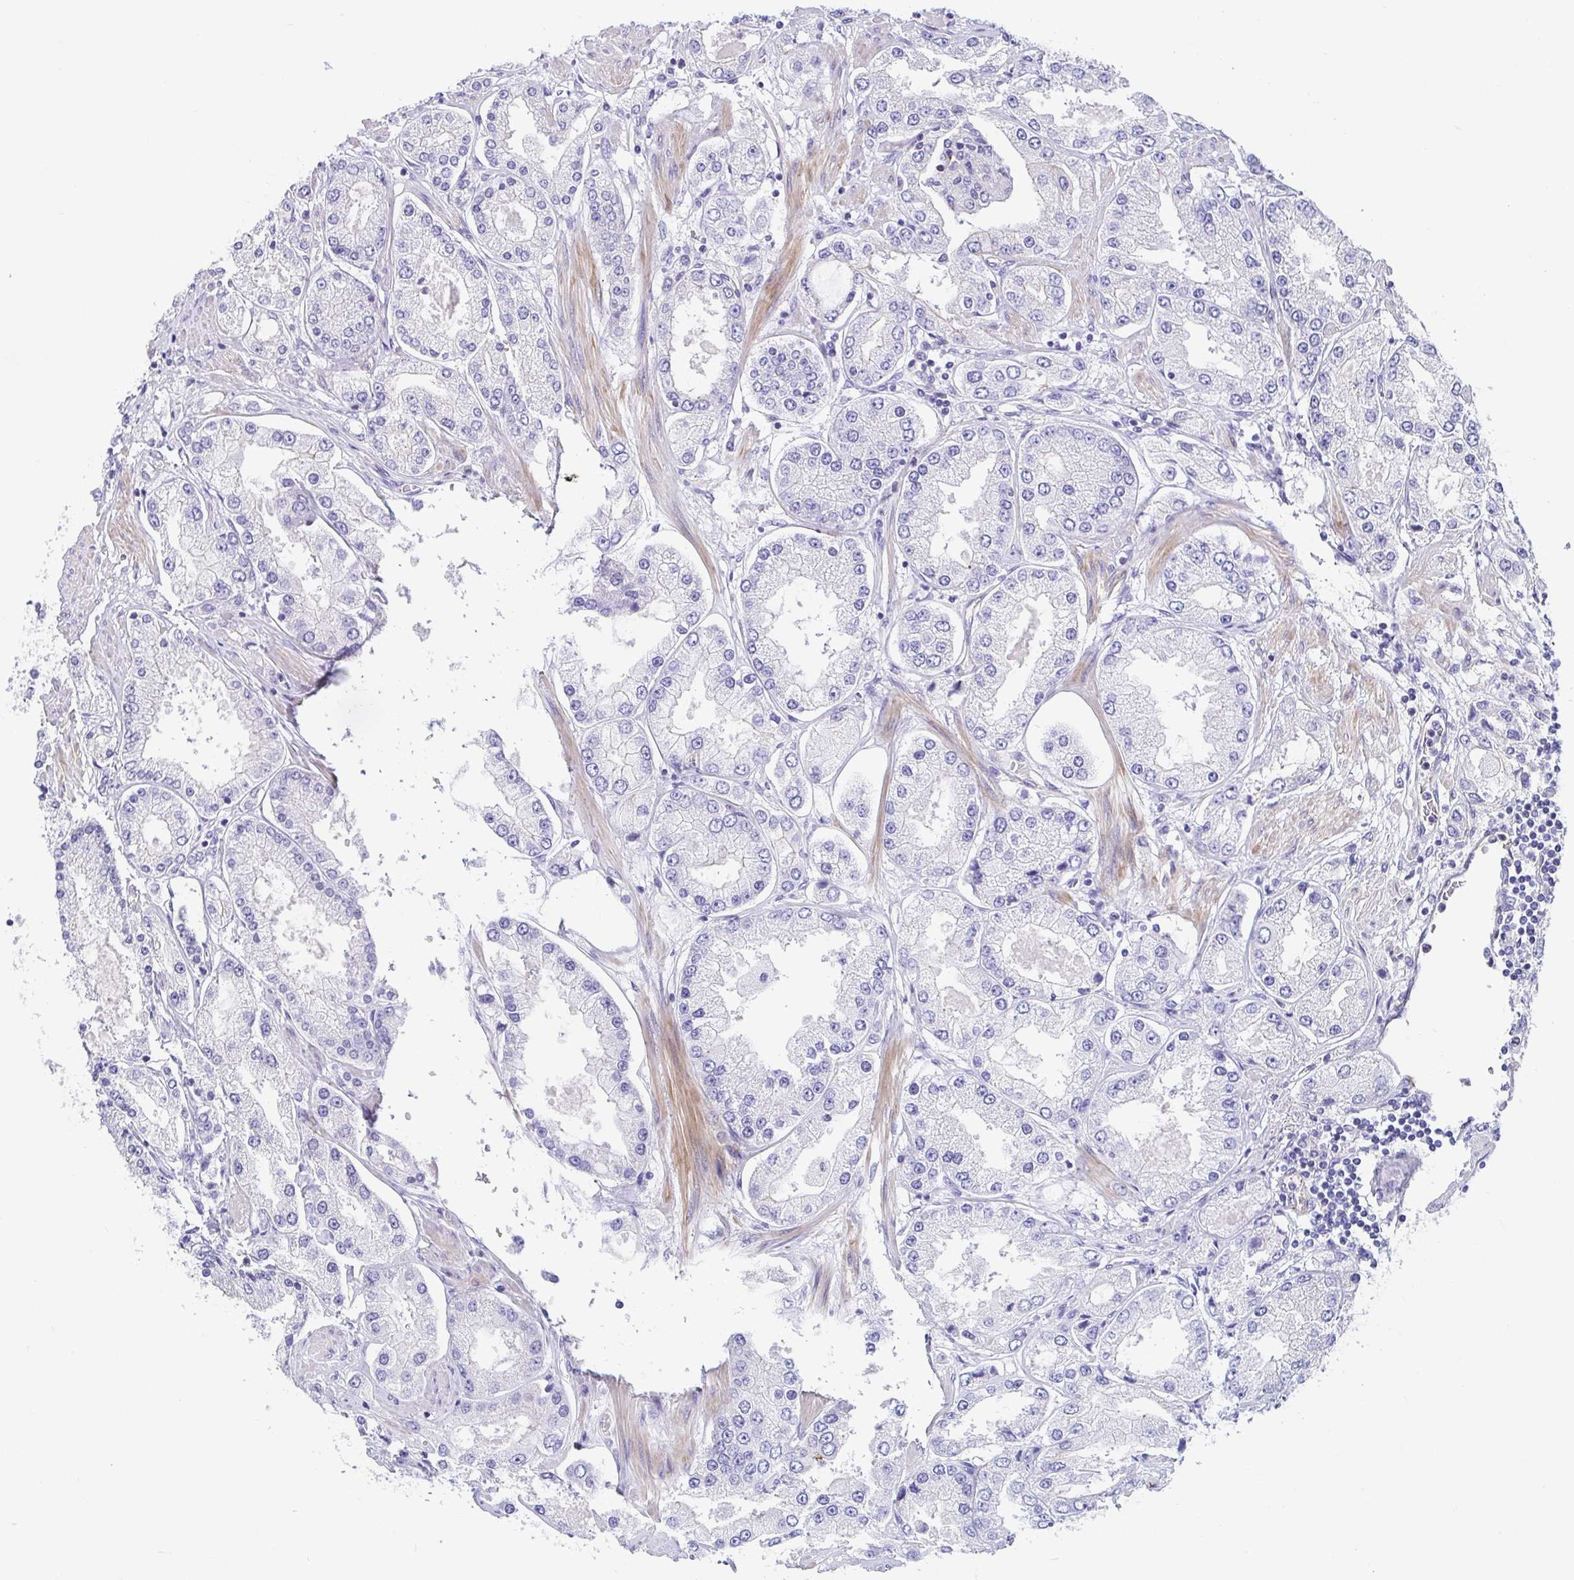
{"staining": {"intensity": "negative", "quantity": "none", "location": "none"}, "tissue": "prostate cancer", "cell_type": "Tumor cells", "image_type": "cancer", "snomed": [{"axis": "morphology", "description": "Adenocarcinoma, High grade"}, {"axis": "topography", "description": "Prostate"}], "caption": "Immunohistochemical staining of human prostate adenocarcinoma (high-grade) demonstrates no significant positivity in tumor cells. (Brightfield microscopy of DAB IHC at high magnification).", "gene": "TRAM2", "patient": {"sex": "male", "age": 69}}